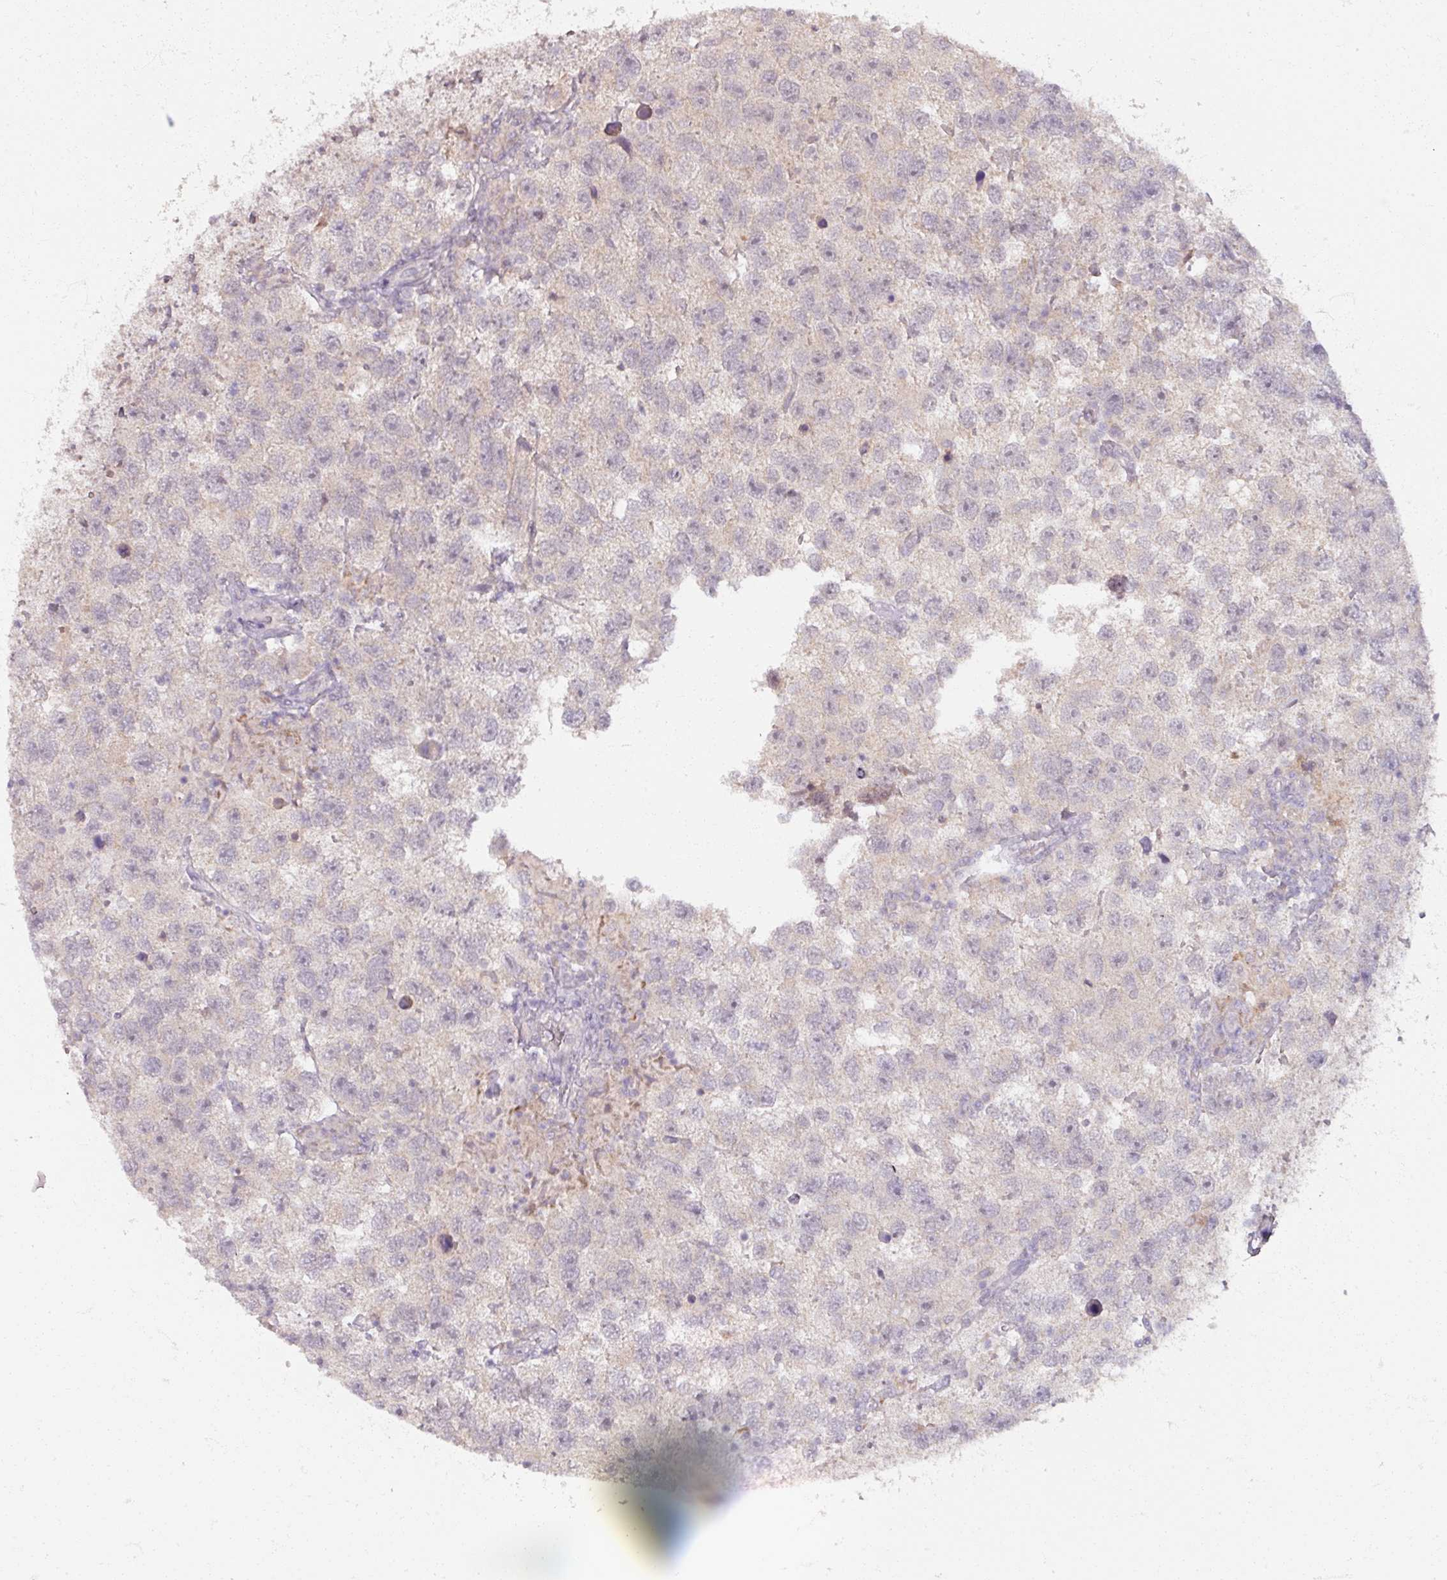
{"staining": {"intensity": "negative", "quantity": "none", "location": "none"}, "tissue": "testis cancer", "cell_type": "Tumor cells", "image_type": "cancer", "snomed": [{"axis": "morphology", "description": "Seminoma, NOS"}, {"axis": "topography", "description": "Testis"}], "caption": "This is a image of immunohistochemistry staining of testis seminoma, which shows no staining in tumor cells.", "gene": "SOX11", "patient": {"sex": "male", "age": 26}}